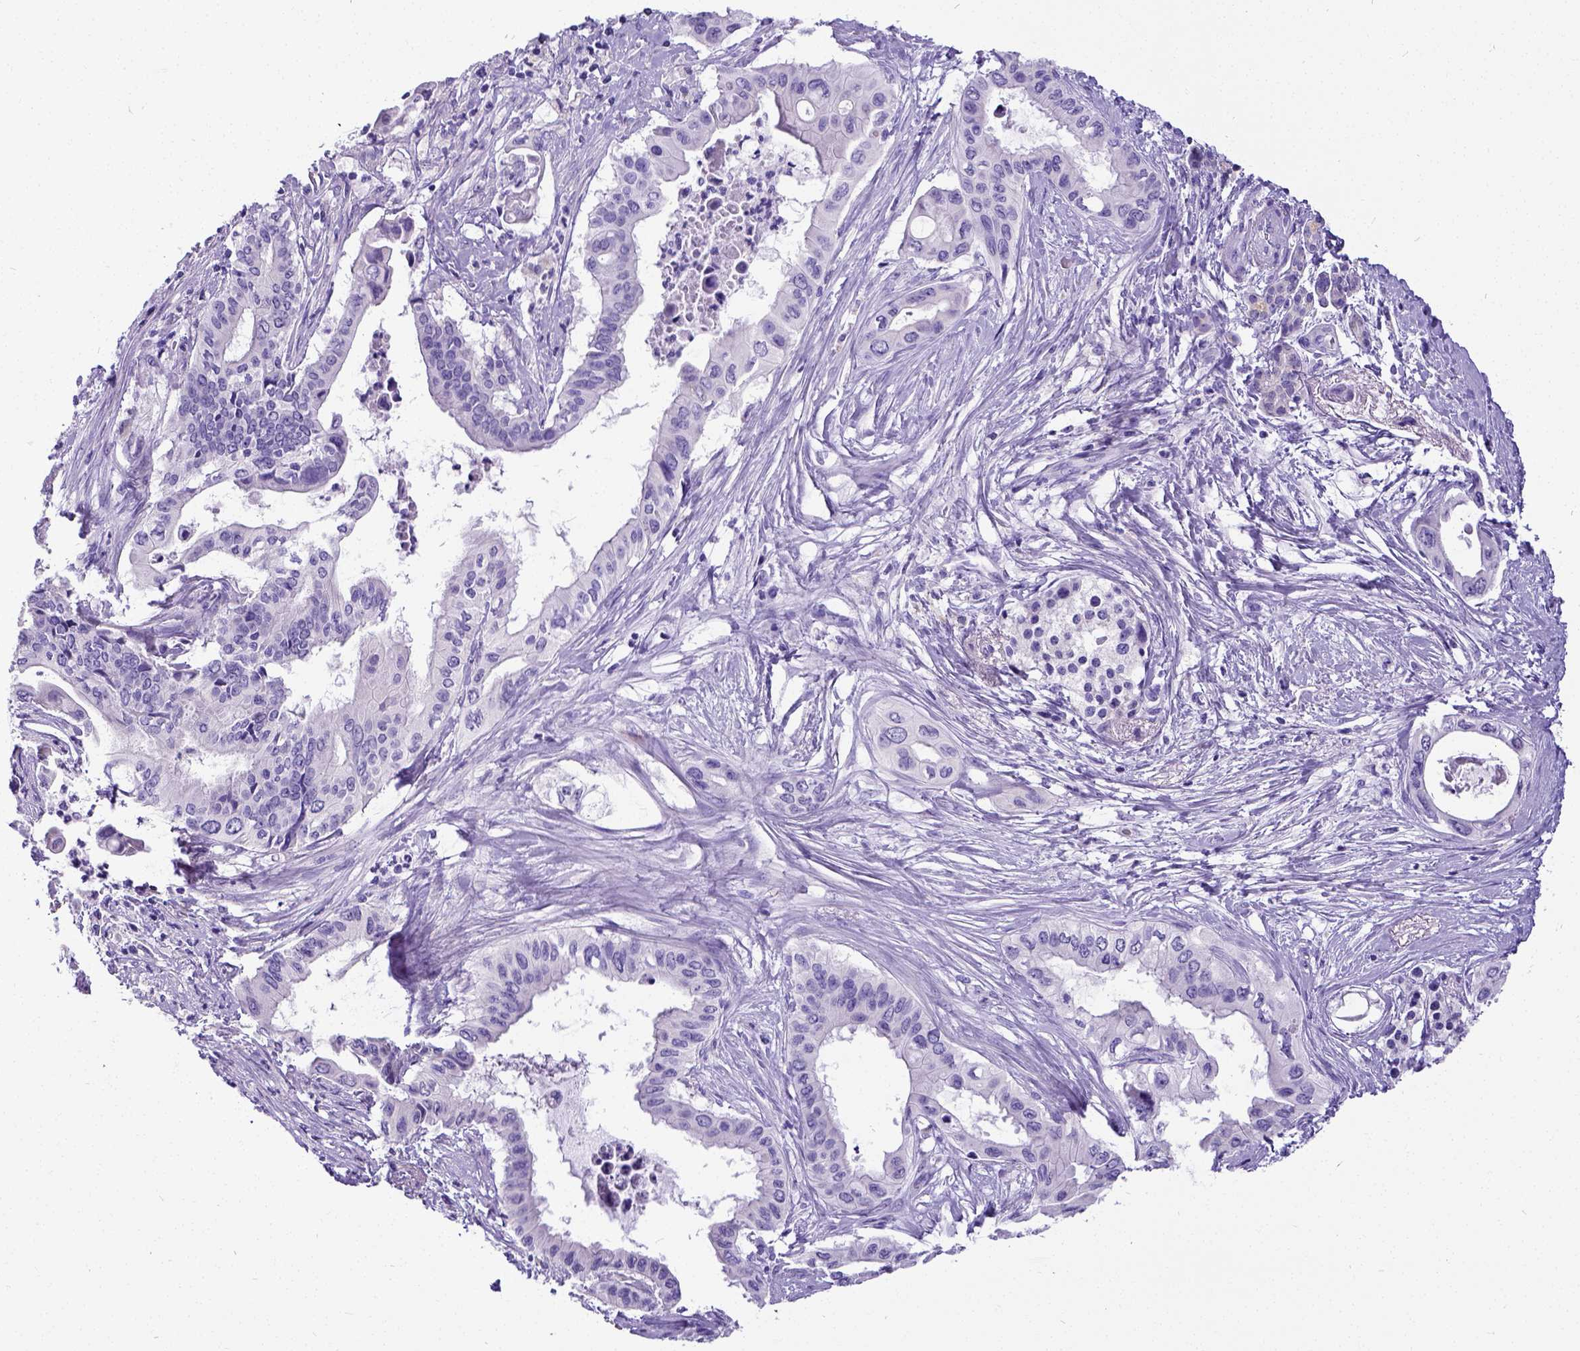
{"staining": {"intensity": "negative", "quantity": "none", "location": "none"}, "tissue": "pancreatic cancer", "cell_type": "Tumor cells", "image_type": "cancer", "snomed": [{"axis": "morphology", "description": "Adenocarcinoma, NOS"}, {"axis": "topography", "description": "Pancreas"}], "caption": "Immunohistochemical staining of human pancreatic adenocarcinoma shows no significant staining in tumor cells.", "gene": "SATB2", "patient": {"sex": "female", "age": 77}}